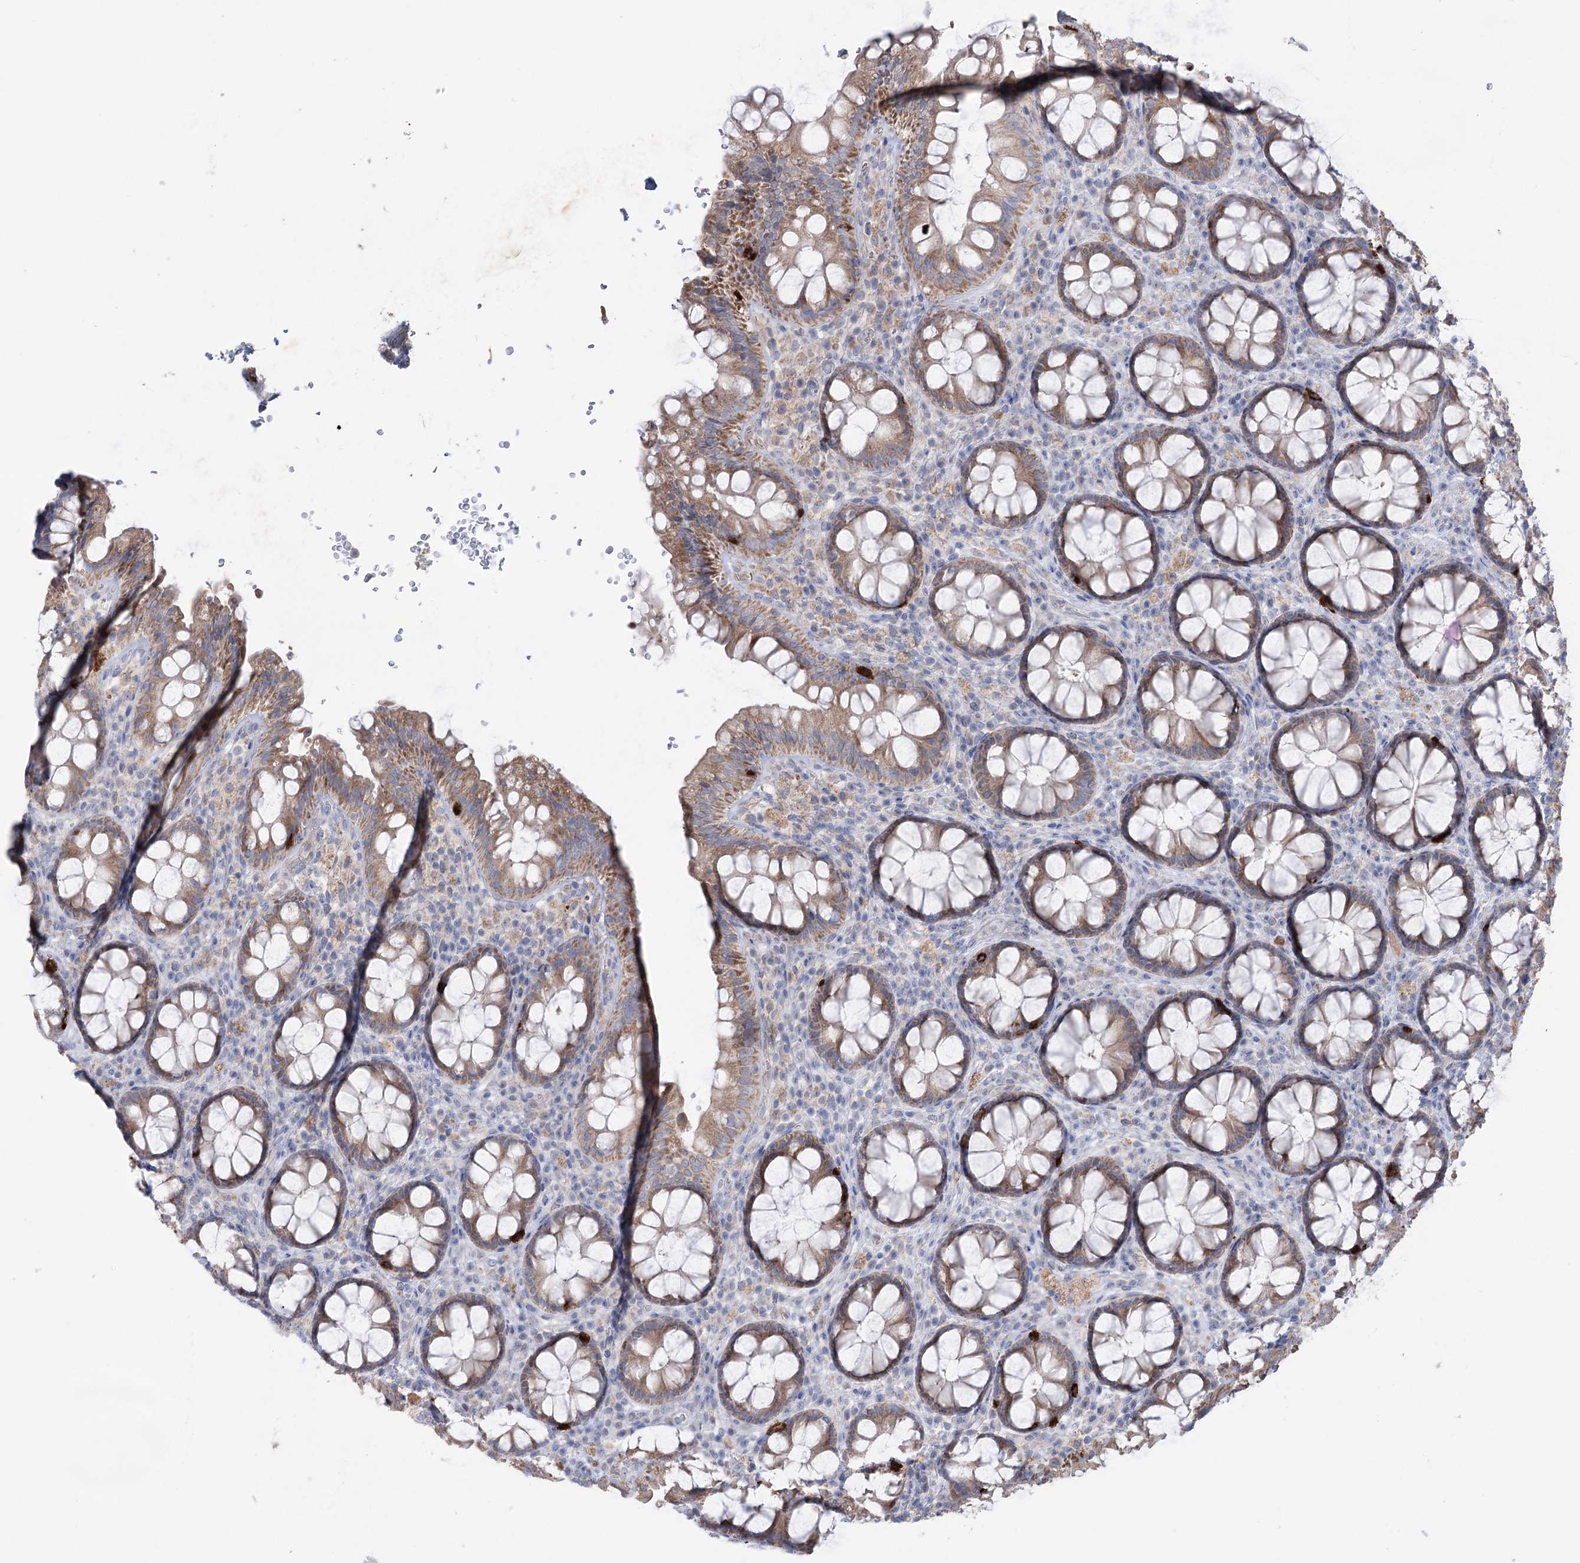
{"staining": {"intensity": "moderate", "quantity": ">75%", "location": "cytoplasmic/membranous"}, "tissue": "rectum", "cell_type": "Glandular cells", "image_type": "normal", "snomed": [{"axis": "morphology", "description": "Normal tissue, NOS"}, {"axis": "topography", "description": "Rectum"}], "caption": "Immunohistochemistry (IHC) micrograph of normal human rectum stained for a protein (brown), which reveals medium levels of moderate cytoplasmic/membranous positivity in about >75% of glandular cells.", "gene": "MTCH2", "patient": {"sex": "male", "age": 83}}